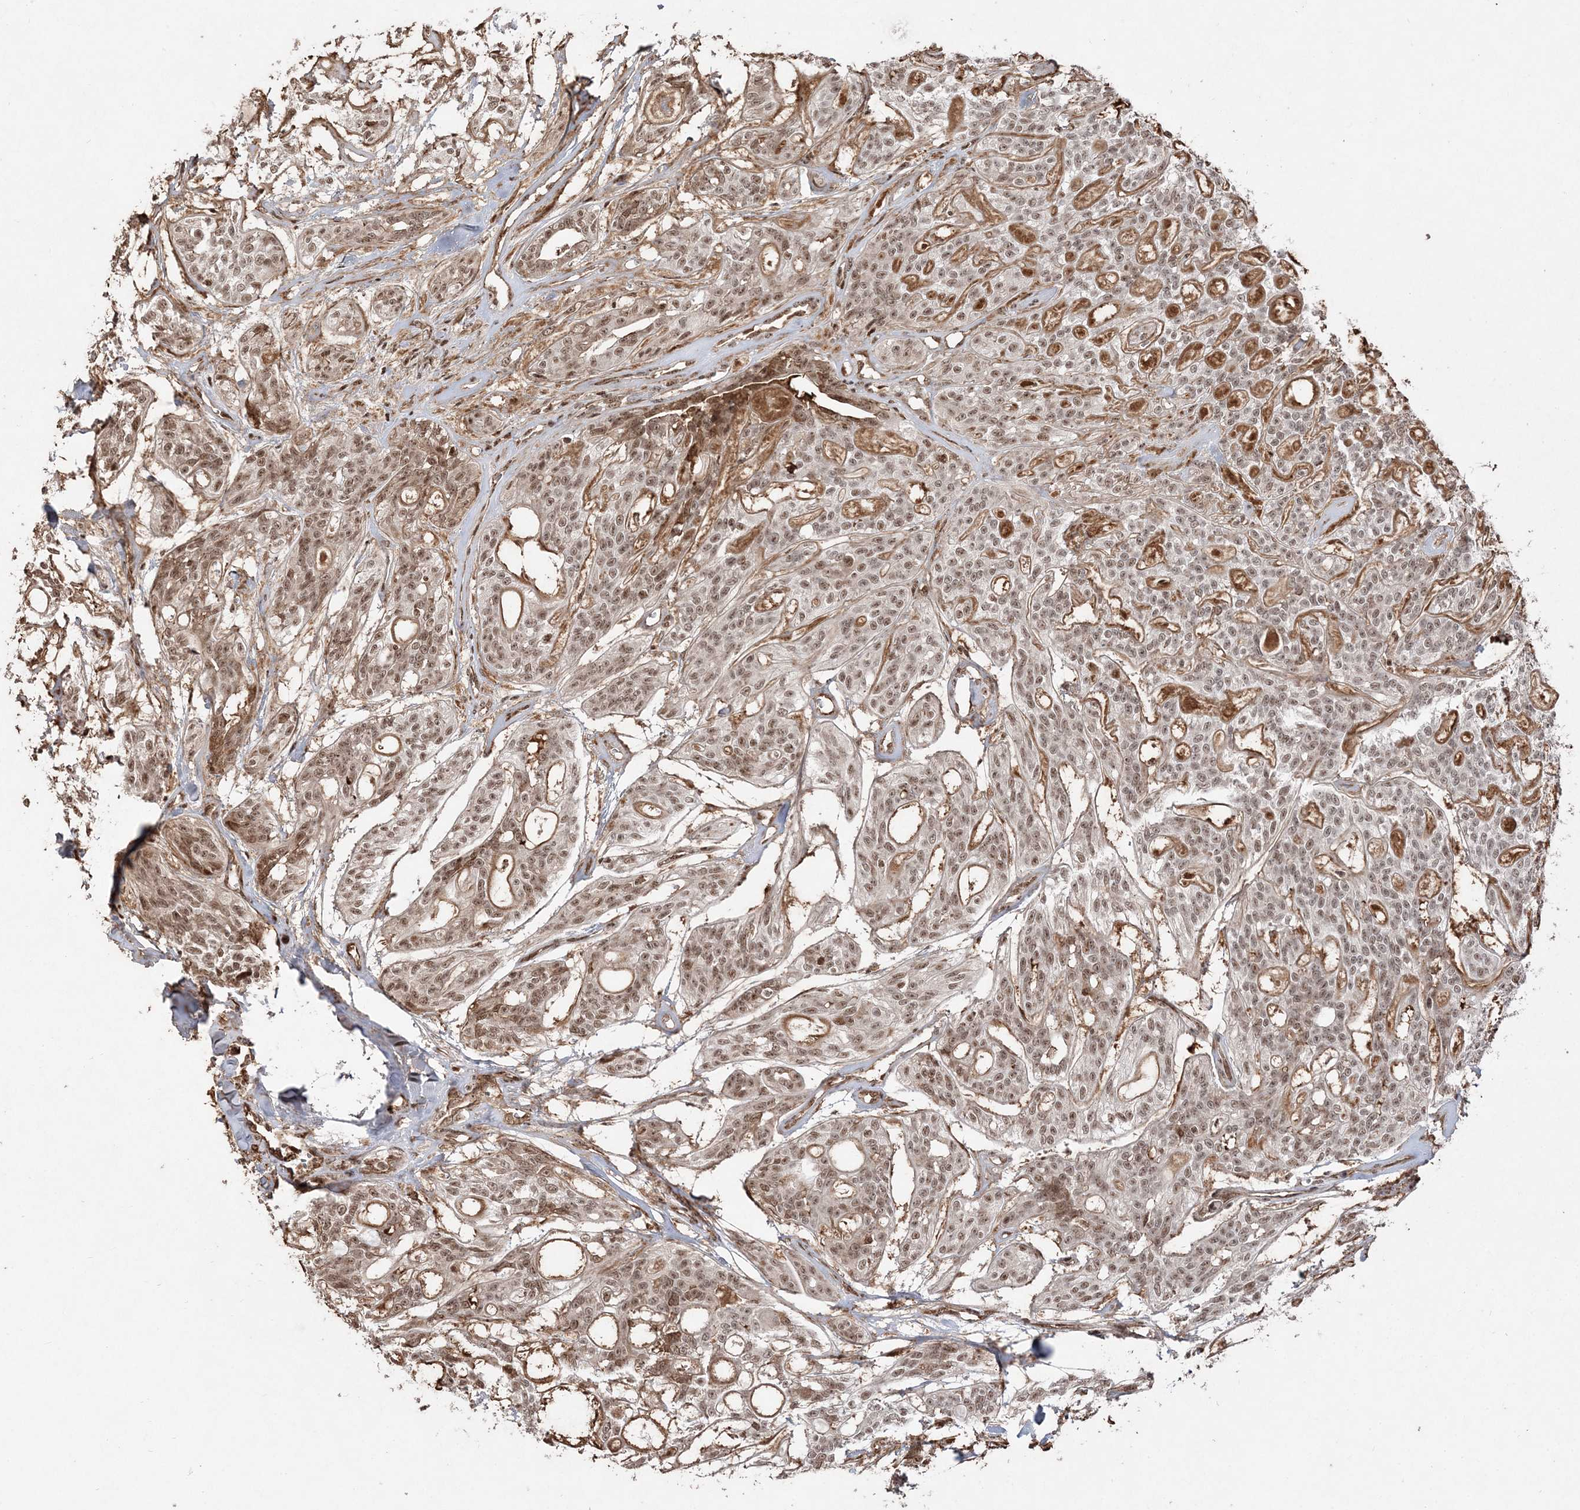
{"staining": {"intensity": "moderate", "quantity": ">75%", "location": "nuclear"}, "tissue": "head and neck cancer", "cell_type": "Tumor cells", "image_type": "cancer", "snomed": [{"axis": "morphology", "description": "Adenocarcinoma, NOS"}, {"axis": "topography", "description": "Head-Neck"}], "caption": "The immunohistochemical stain shows moderate nuclear staining in tumor cells of adenocarcinoma (head and neck) tissue.", "gene": "RBM17", "patient": {"sex": "male", "age": 66}}